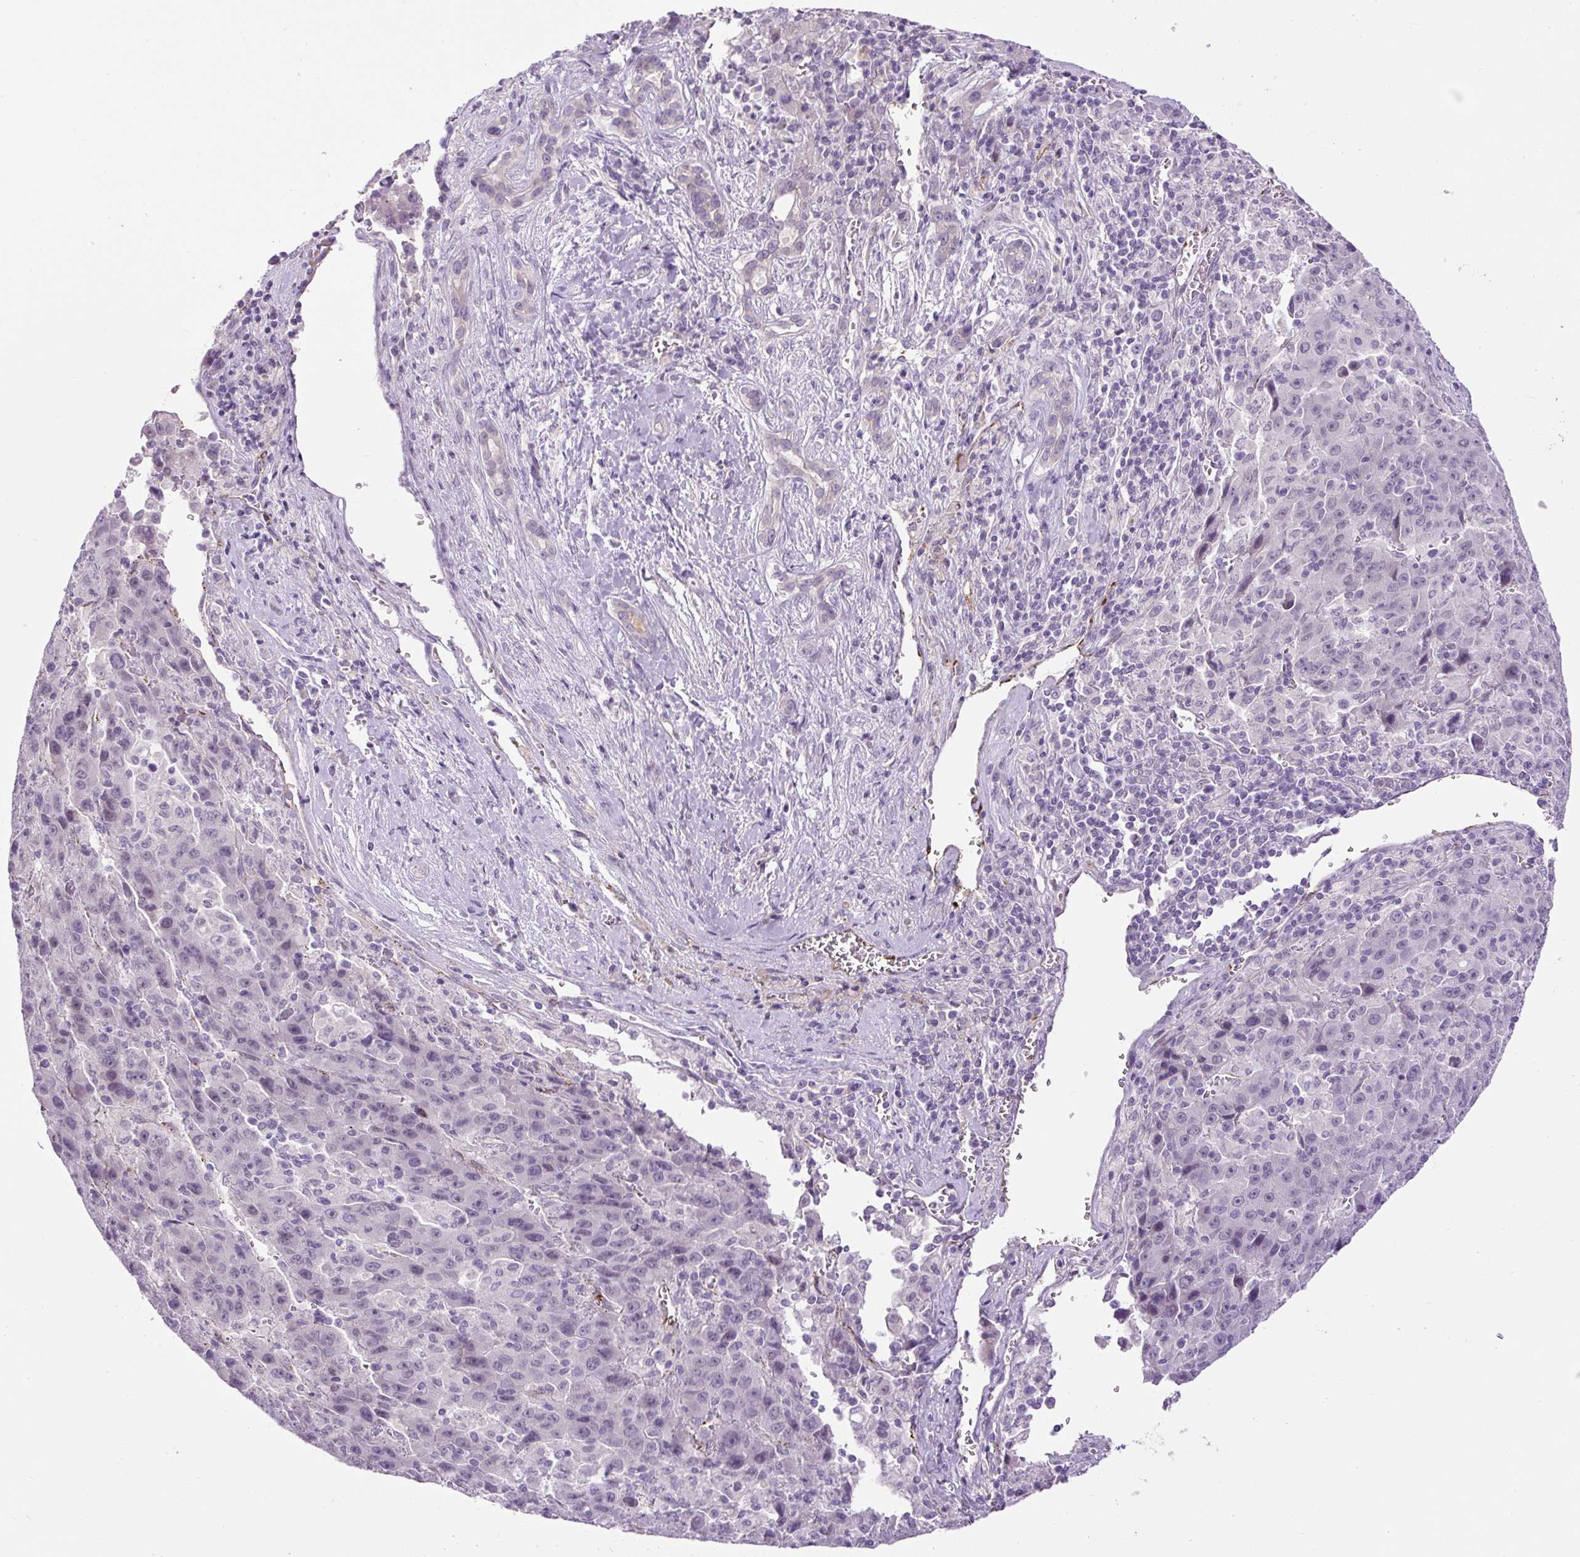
{"staining": {"intensity": "negative", "quantity": "none", "location": "none"}, "tissue": "liver cancer", "cell_type": "Tumor cells", "image_type": "cancer", "snomed": [{"axis": "morphology", "description": "Carcinoma, Hepatocellular, NOS"}, {"axis": "topography", "description": "Liver"}], "caption": "A photomicrograph of human liver cancer is negative for staining in tumor cells.", "gene": "LEFTY2", "patient": {"sex": "female", "age": 53}}